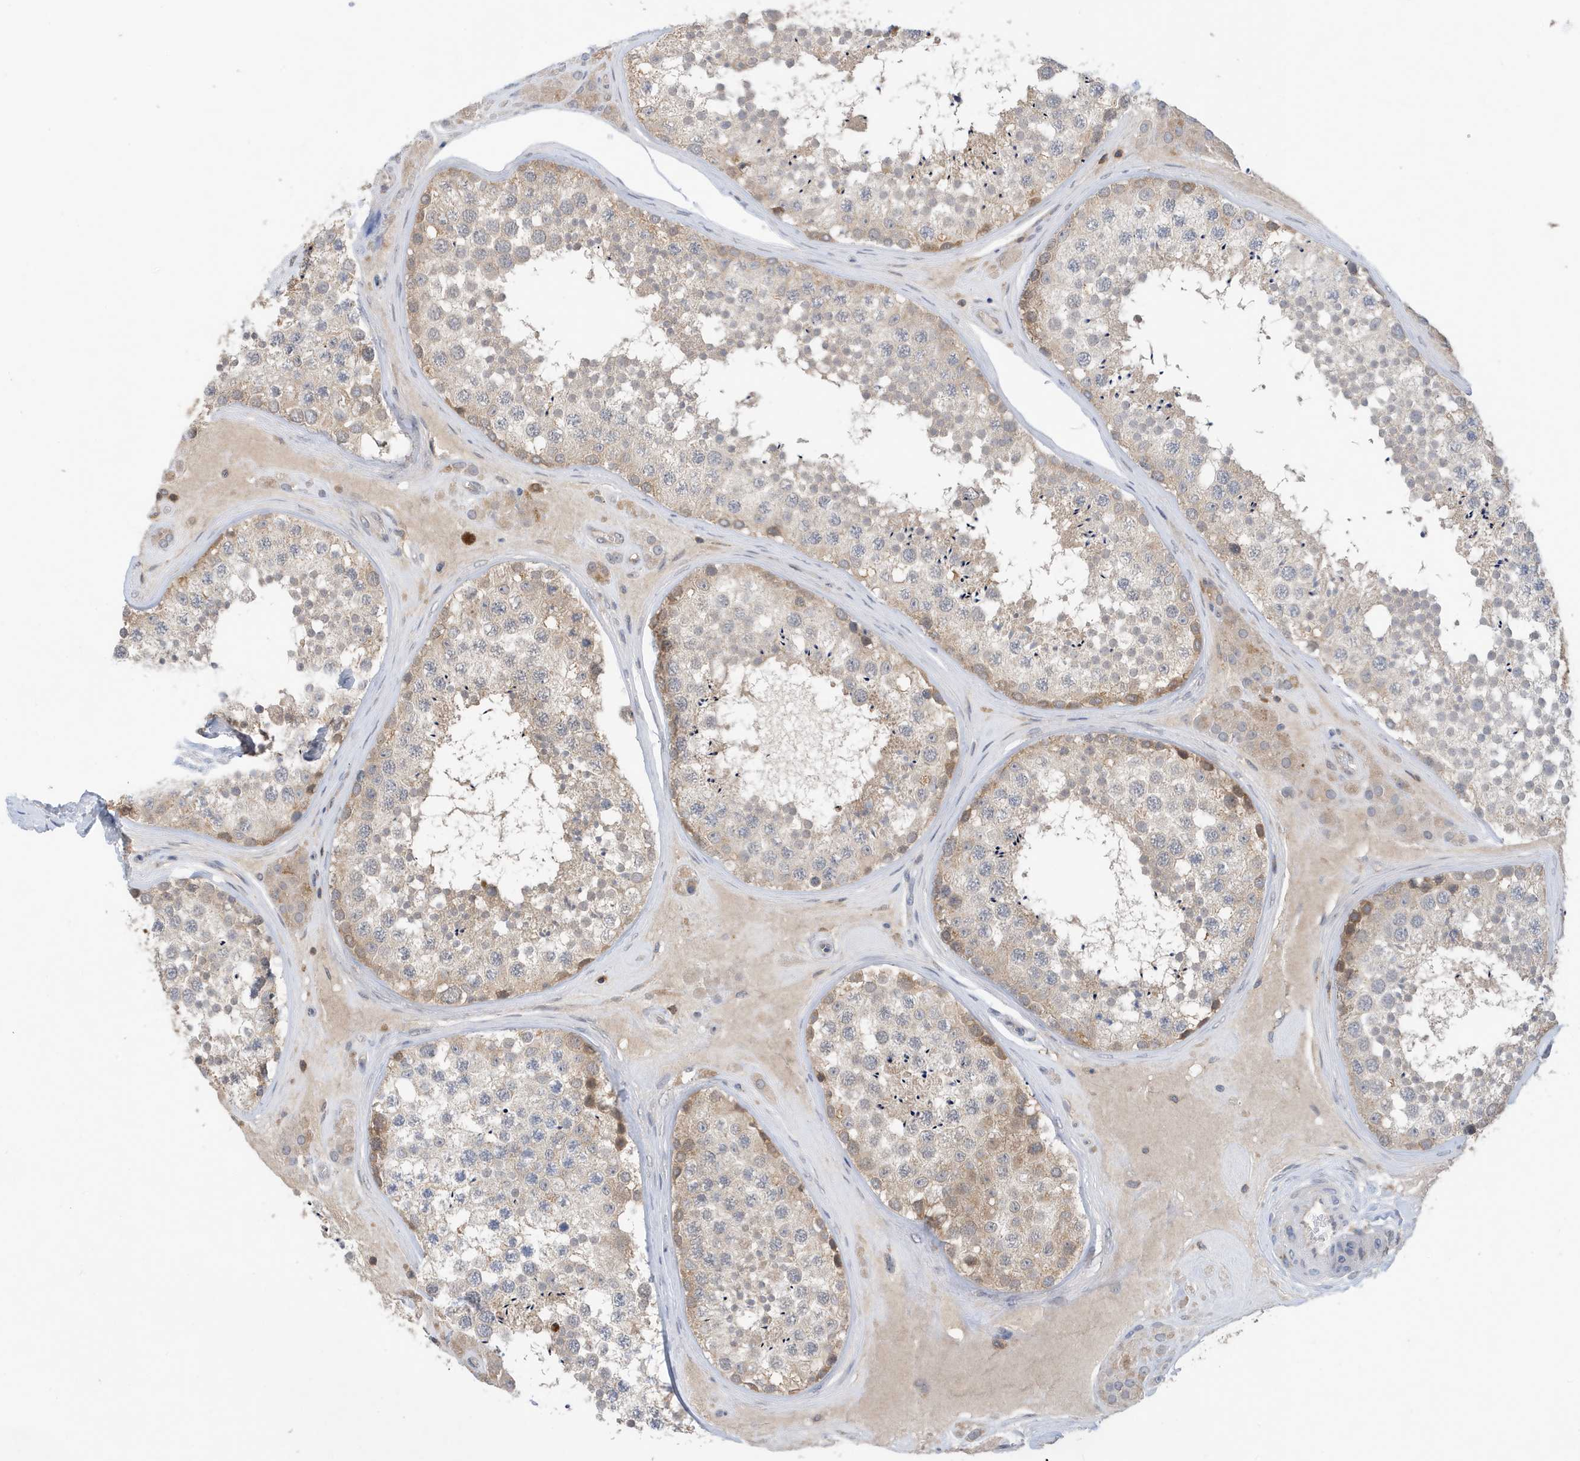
{"staining": {"intensity": "moderate", "quantity": "<25%", "location": "cytoplasmic/membranous"}, "tissue": "testis", "cell_type": "Cells in seminiferous ducts", "image_type": "normal", "snomed": [{"axis": "morphology", "description": "Normal tissue, NOS"}, {"axis": "topography", "description": "Testis"}], "caption": "Protein staining reveals moderate cytoplasmic/membranous expression in about <25% of cells in seminiferous ducts in normal testis. Immunohistochemistry (ihc) stains the protein of interest in brown and the nuclei are stained blue.", "gene": "NSUN3", "patient": {"sex": "male", "age": 46}}